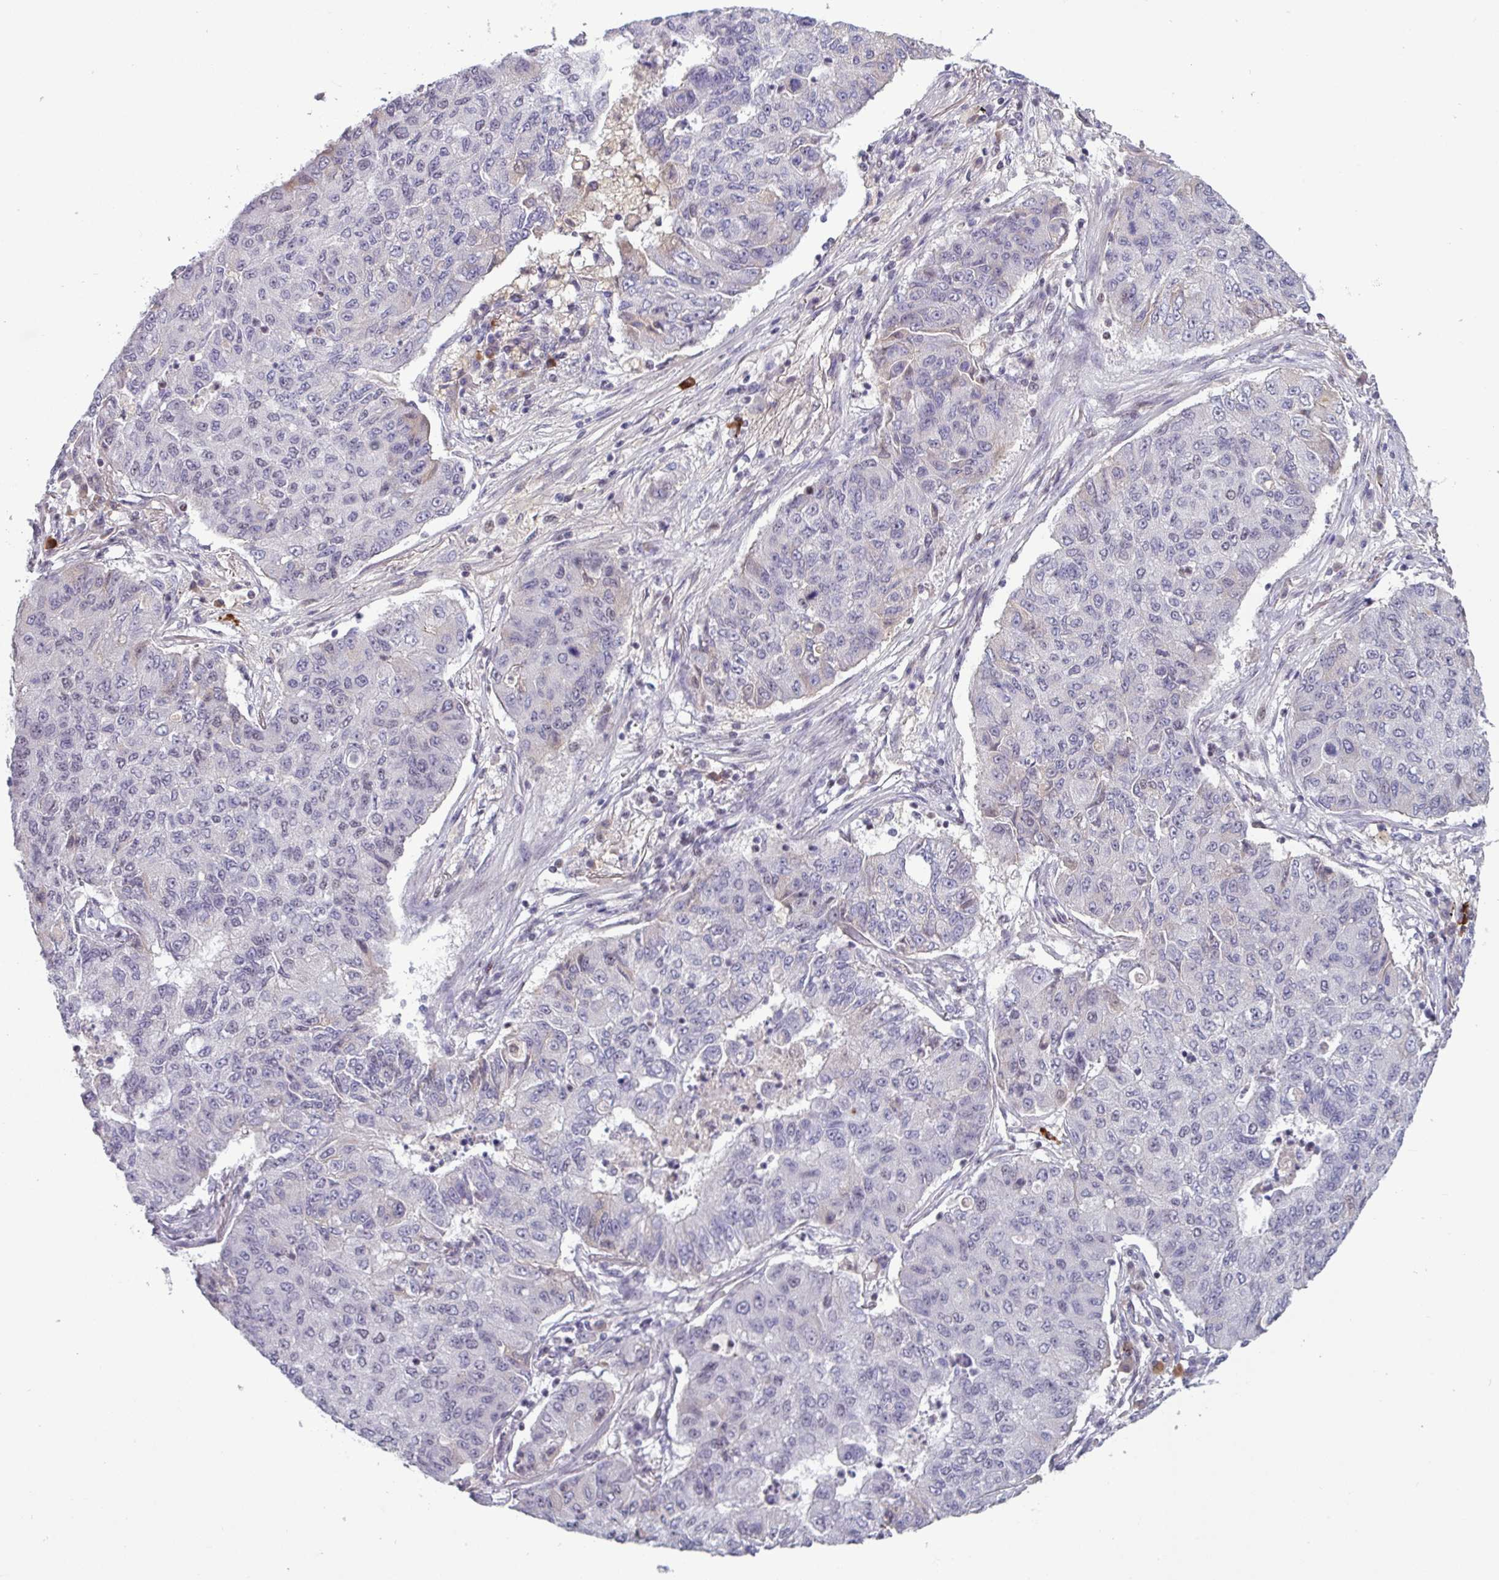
{"staining": {"intensity": "weak", "quantity": "<25%", "location": "cytoplasmic/membranous"}, "tissue": "lung cancer", "cell_type": "Tumor cells", "image_type": "cancer", "snomed": [{"axis": "morphology", "description": "Squamous cell carcinoma, NOS"}, {"axis": "topography", "description": "Lung"}], "caption": "Protein analysis of lung cancer (squamous cell carcinoma) displays no significant positivity in tumor cells. Brightfield microscopy of immunohistochemistry (IHC) stained with DAB (3,3'-diaminobenzidine) (brown) and hematoxylin (blue), captured at high magnification.", "gene": "ZNF575", "patient": {"sex": "male", "age": 74}}